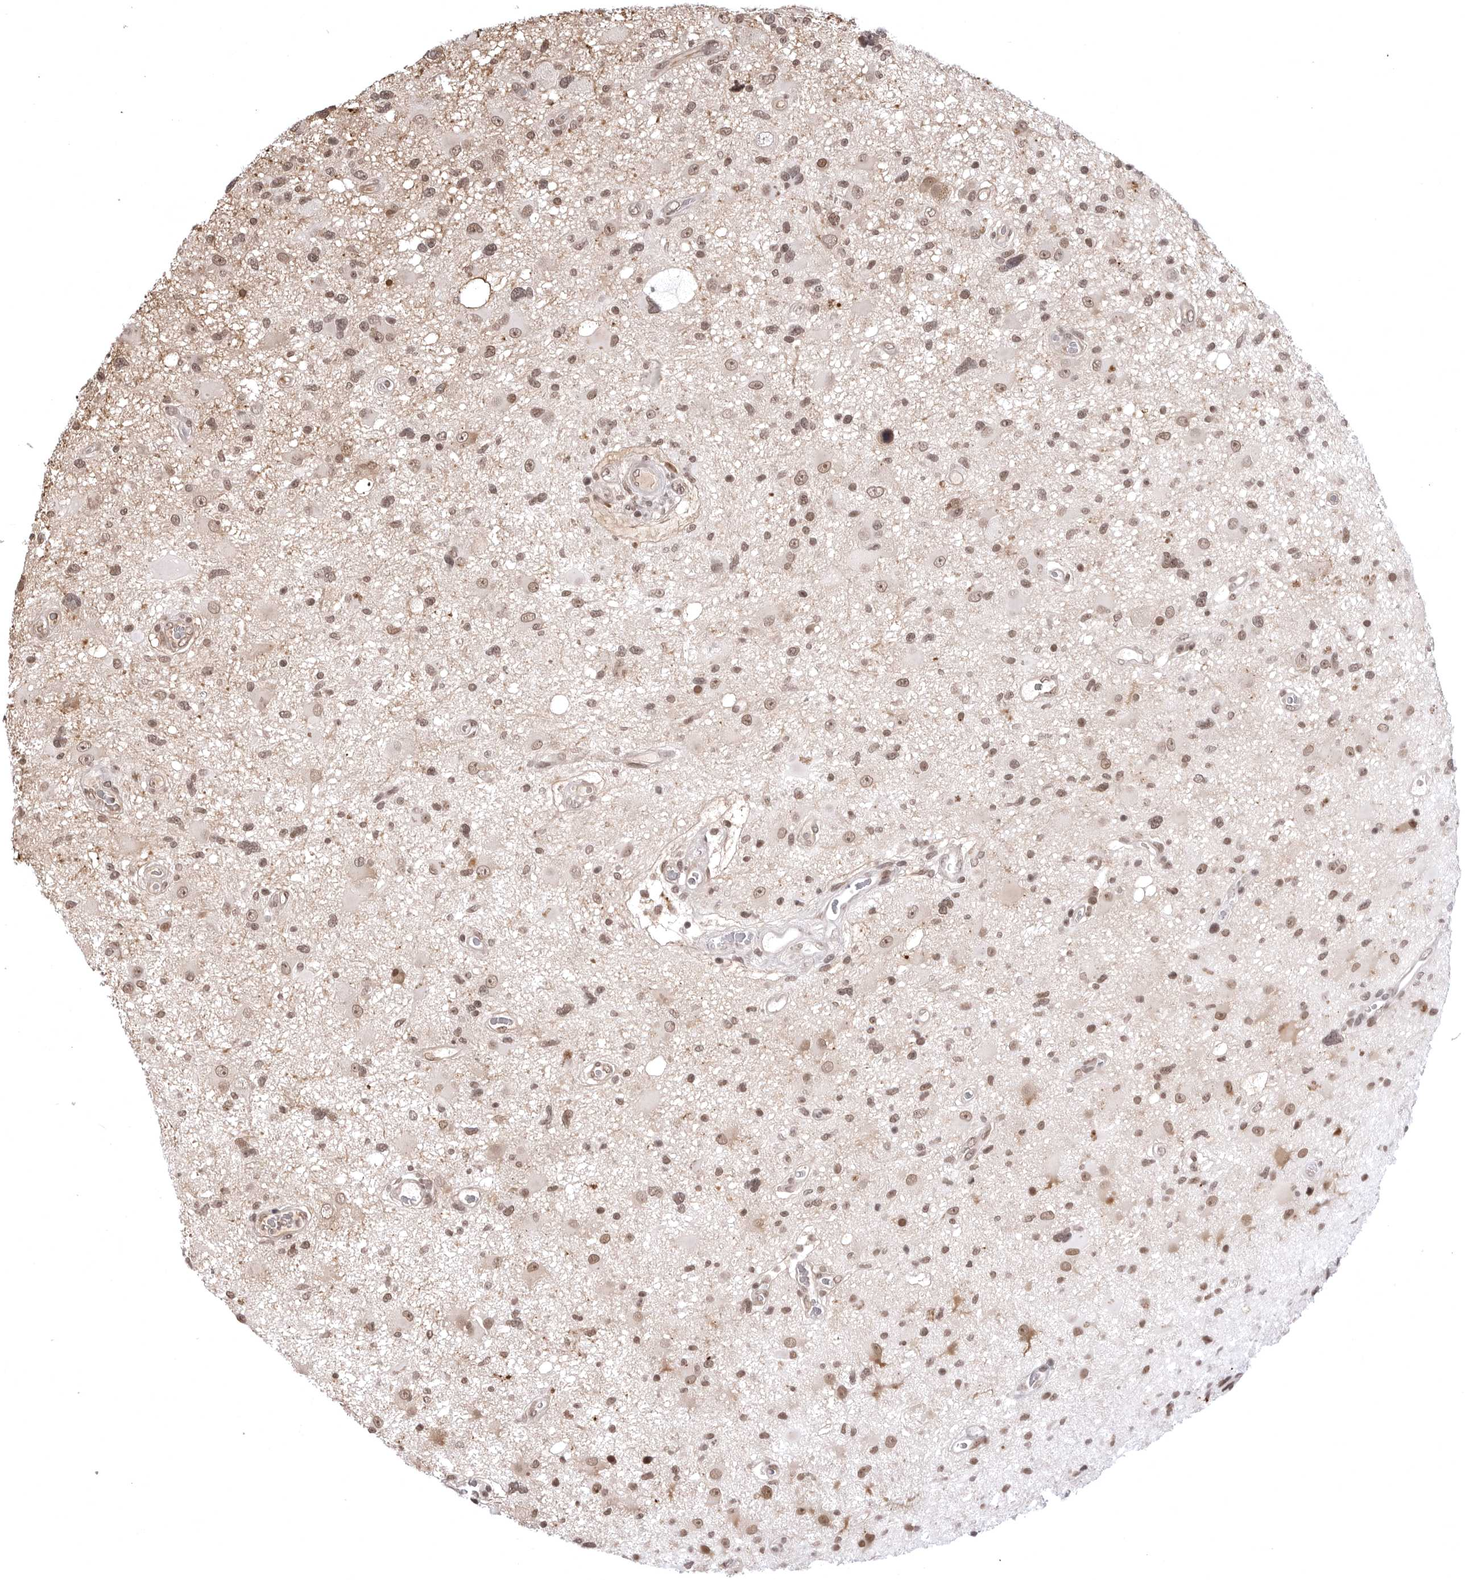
{"staining": {"intensity": "moderate", "quantity": ">75%", "location": "nuclear"}, "tissue": "glioma", "cell_type": "Tumor cells", "image_type": "cancer", "snomed": [{"axis": "morphology", "description": "Glioma, malignant, High grade"}, {"axis": "topography", "description": "Brain"}], "caption": "Glioma stained with DAB (3,3'-diaminobenzidine) immunohistochemistry exhibits medium levels of moderate nuclear staining in about >75% of tumor cells. The protein of interest is stained brown, and the nuclei are stained in blue (DAB (3,3'-diaminobenzidine) IHC with brightfield microscopy, high magnification).", "gene": "PHF3", "patient": {"sex": "male", "age": 33}}